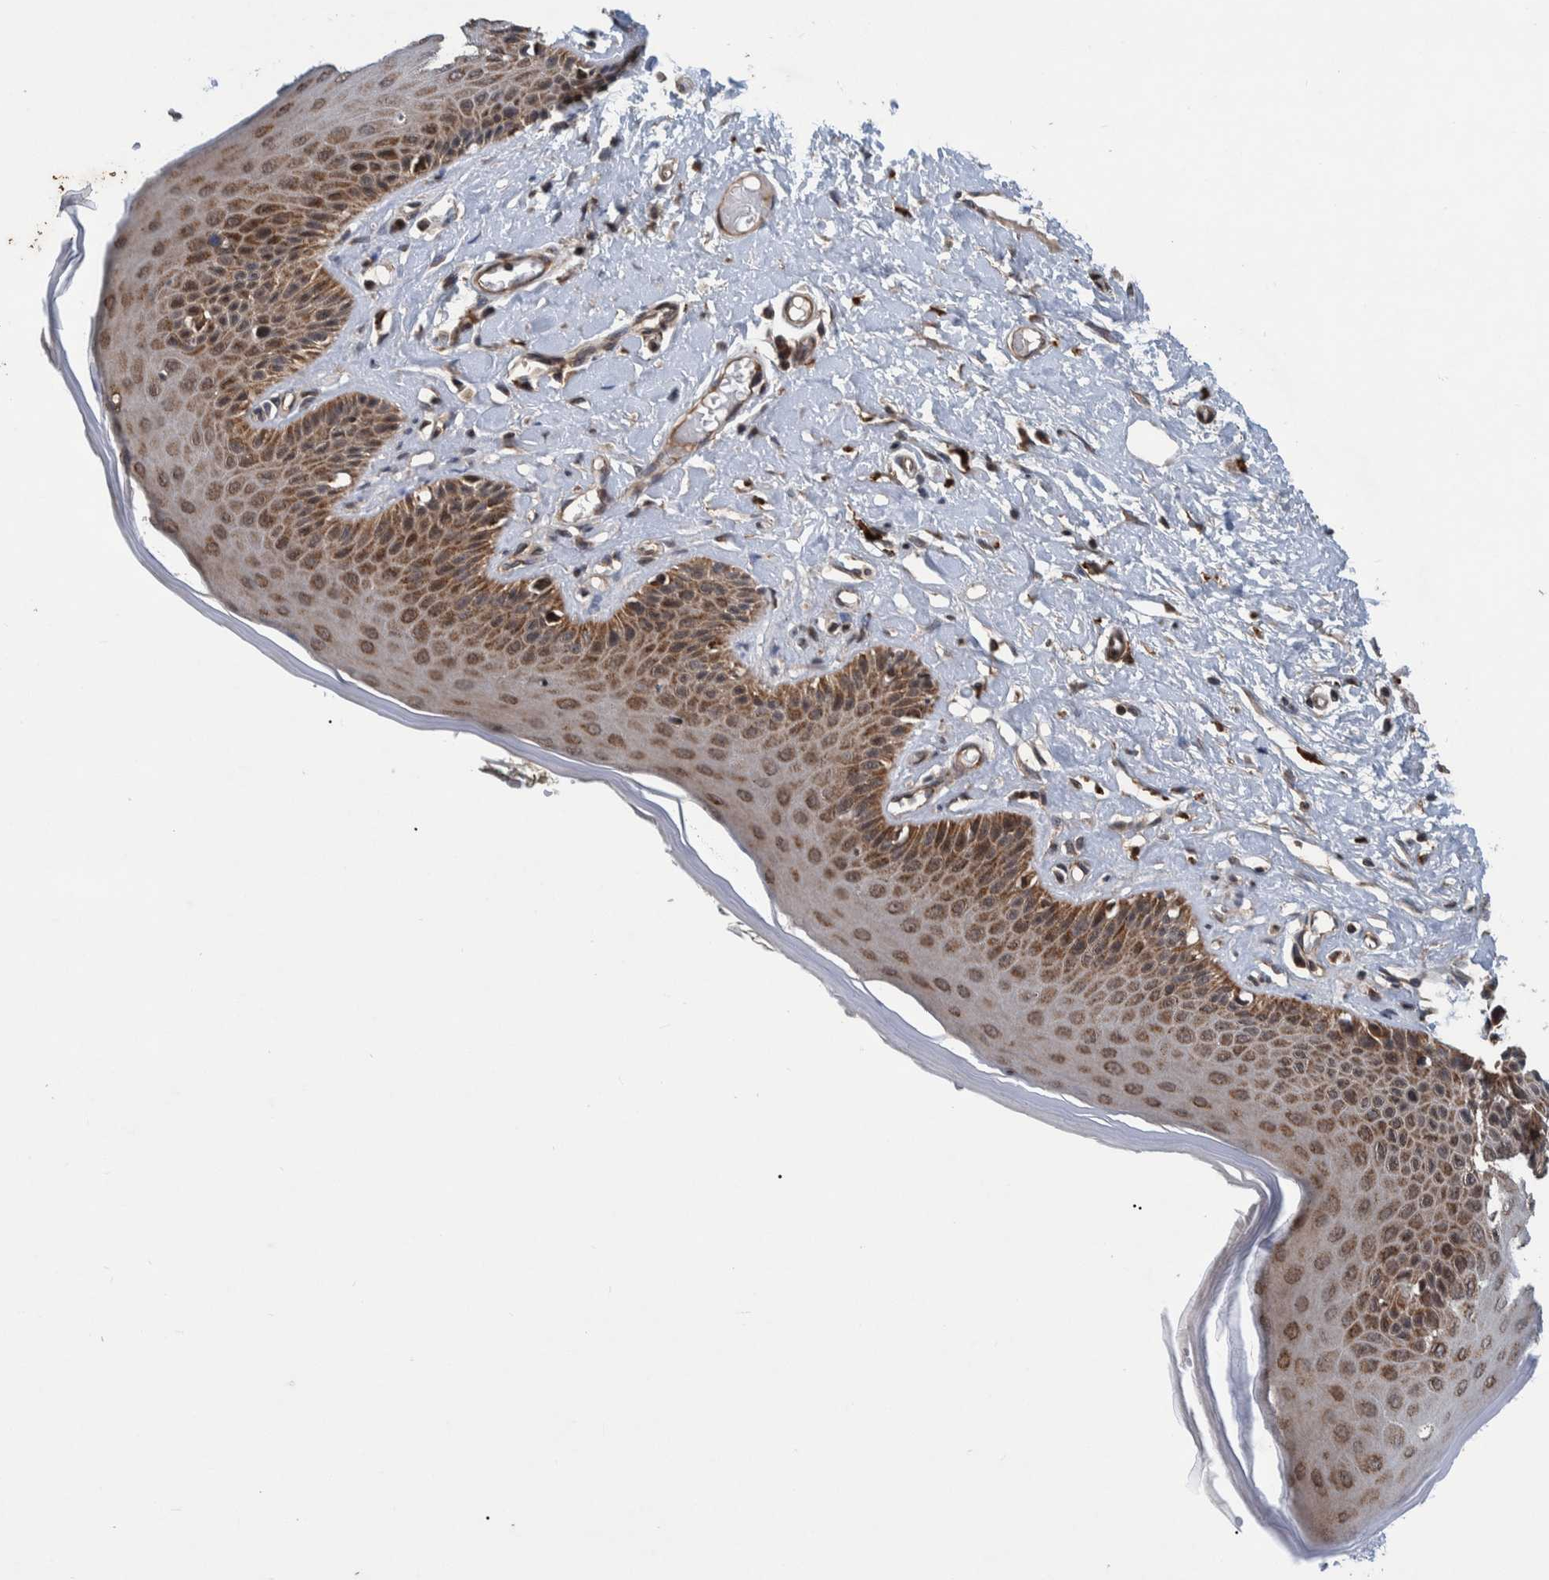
{"staining": {"intensity": "moderate", "quantity": ">75%", "location": "cytoplasmic/membranous"}, "tissue": "skin", "cell_type": "Epidermal cells", "image_type": "normal", "snomed": [{"axis": "morphology", "description": "Normal tissue, NOS"}, {"axis": "topography", "description": "Vulva"}], "caption": "This photomicrograph reveals immunohistochemistry (IHC) staining of benign human skin, with medium moderate cytoplasmic/membranous expression in about >75% of epidermal cells.", "gene": "MRPS7", "patient": {"sex": "female", "age": 73}}